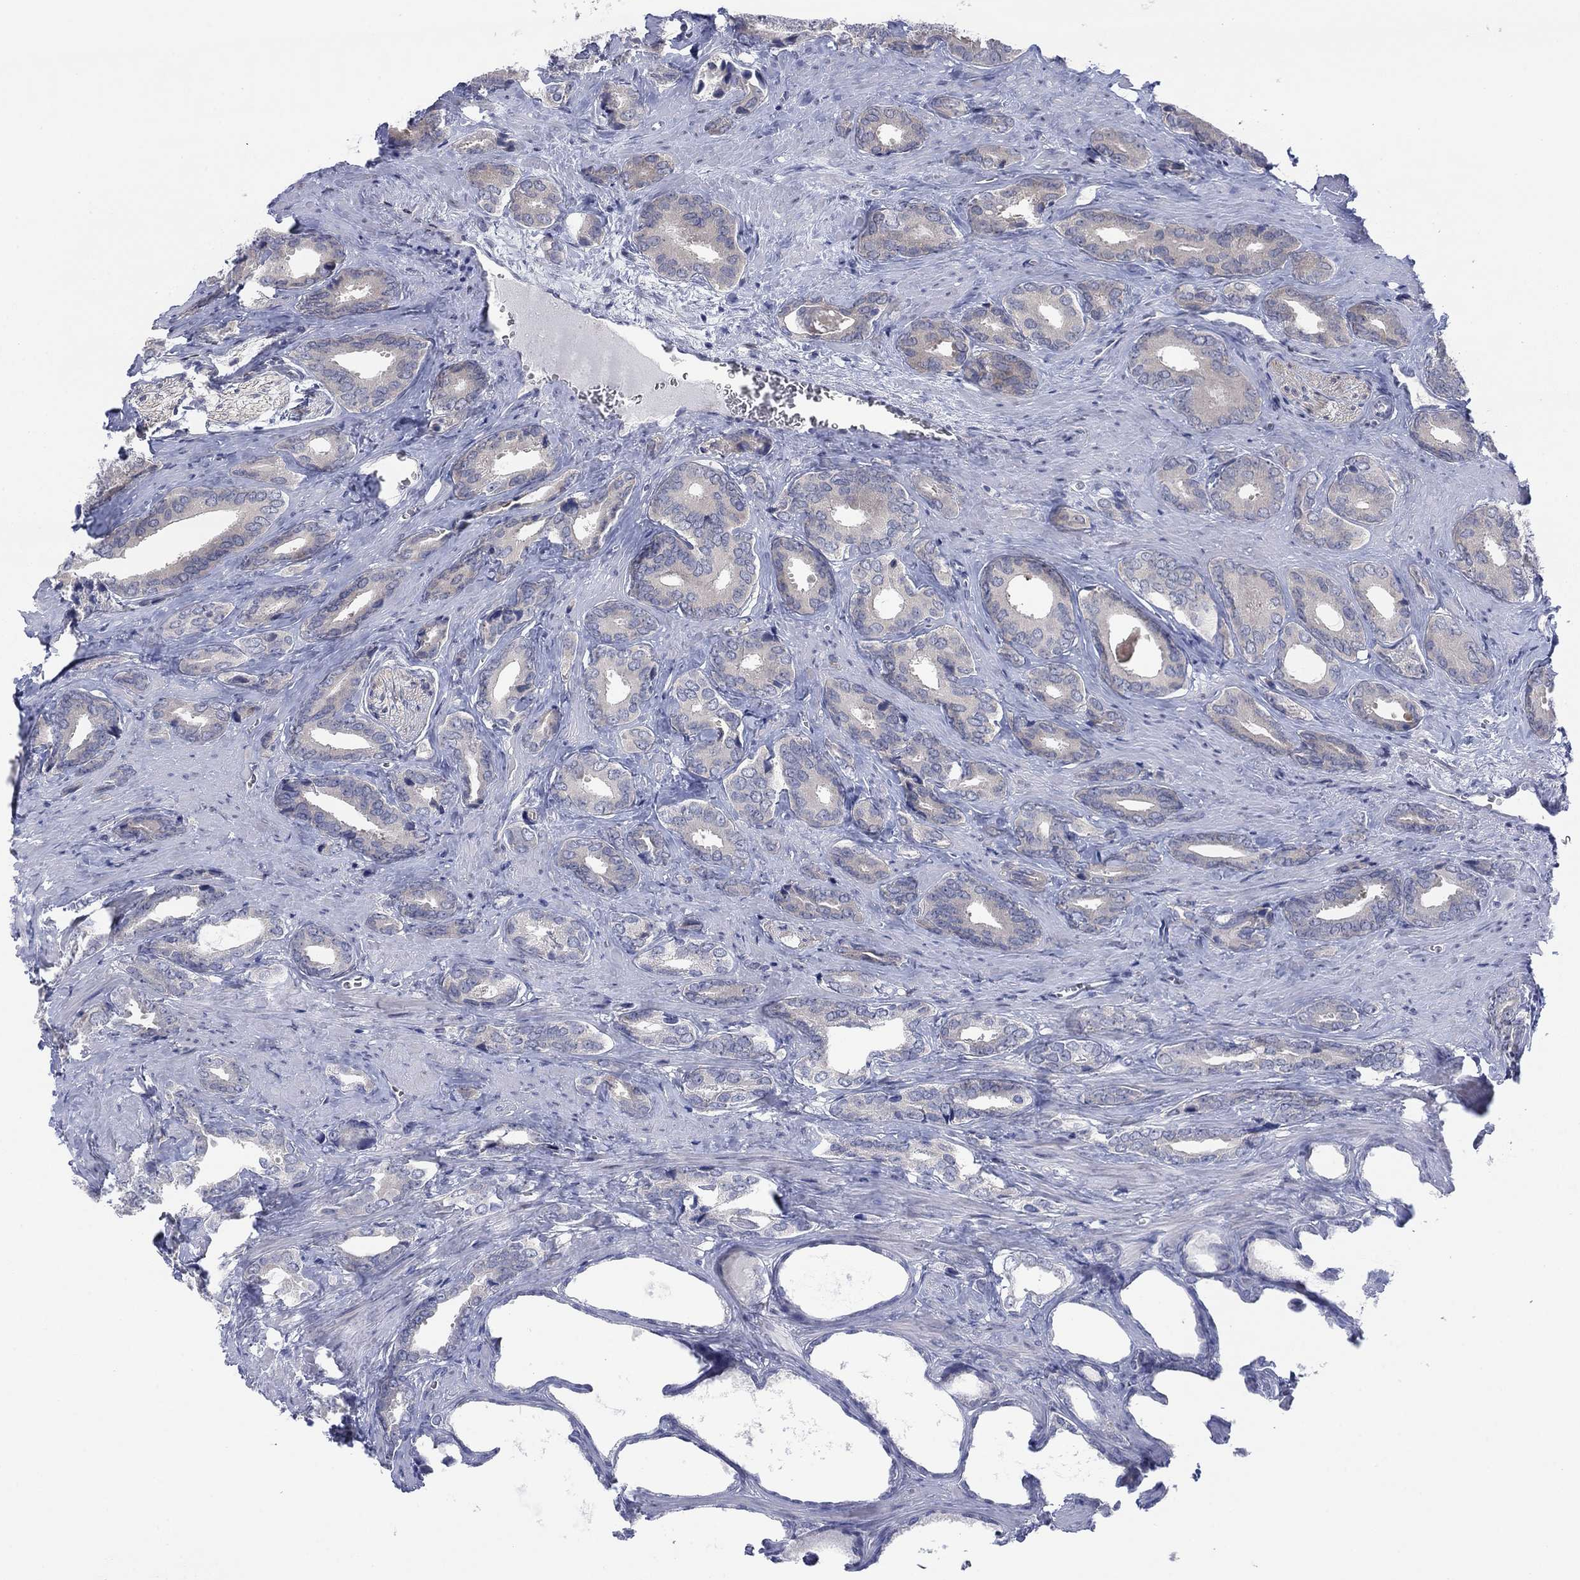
{"staining": {"intensity": "negative", "quantity": "none", "location": "none"}, "tissue": "prostate cancer", "cell_type": "Tumor cells", "image_type": "cancer", "snomed": [{"axis": "morphology", "description": "Adenocarcinoma, NOS"}, {"axis": "topography", "description": "Prostate"}], "caption": "DAB immunohistochemical staining of human prostate adenocarcinoma displays no significant staining in tumor cells. The staining was performed using DAB (3,3'-diaminobenzidine) to visualize the protein expression in brown, while the nuclei were stained in blue with hematoxylin (Magnification: 20x).", "gene": "TTC21B", "patient": {"sex": "male", "age": 66}}